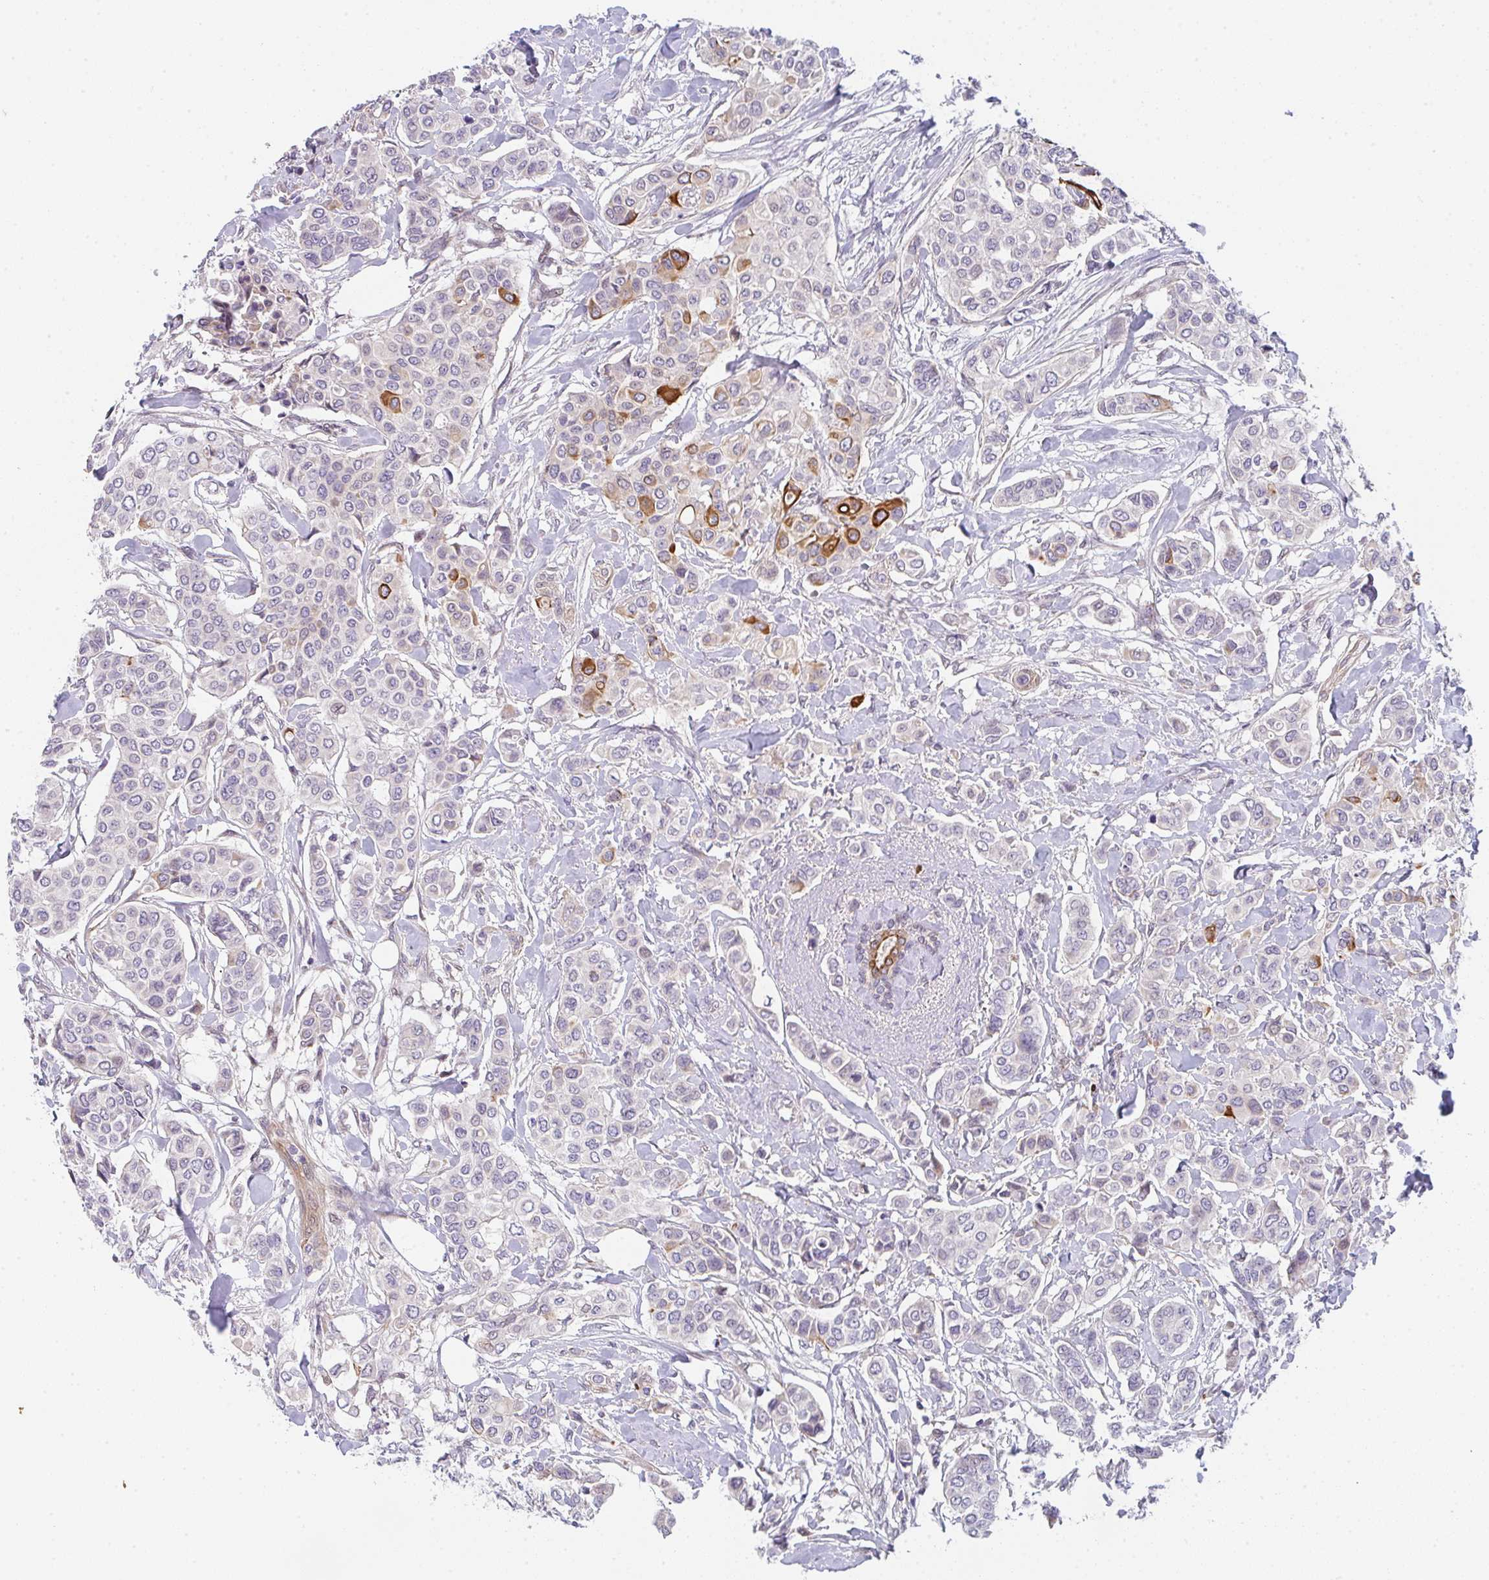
{"staining": {"intensity": "strong", "quantity": "<25%", "location": "cytoplasmic/membranous"}, "tissue": "breast cancer", "cell_type": "Tumor cells", "image_type": "cancer", "snomed": [{"axis": "morphology", "description": "Lobular carcinoma"}, {"axis": "topography", "description": "Breast"}], "caption": "Immunohistochemical staining of breast cancer (lobular carcinoma) exhibits medium levels of strong cytoplasmic/membranous staining in about <25% of tumor cells.", "gene": "TNFRSF10A", "patient": {"sex": "female", "age": 51}}